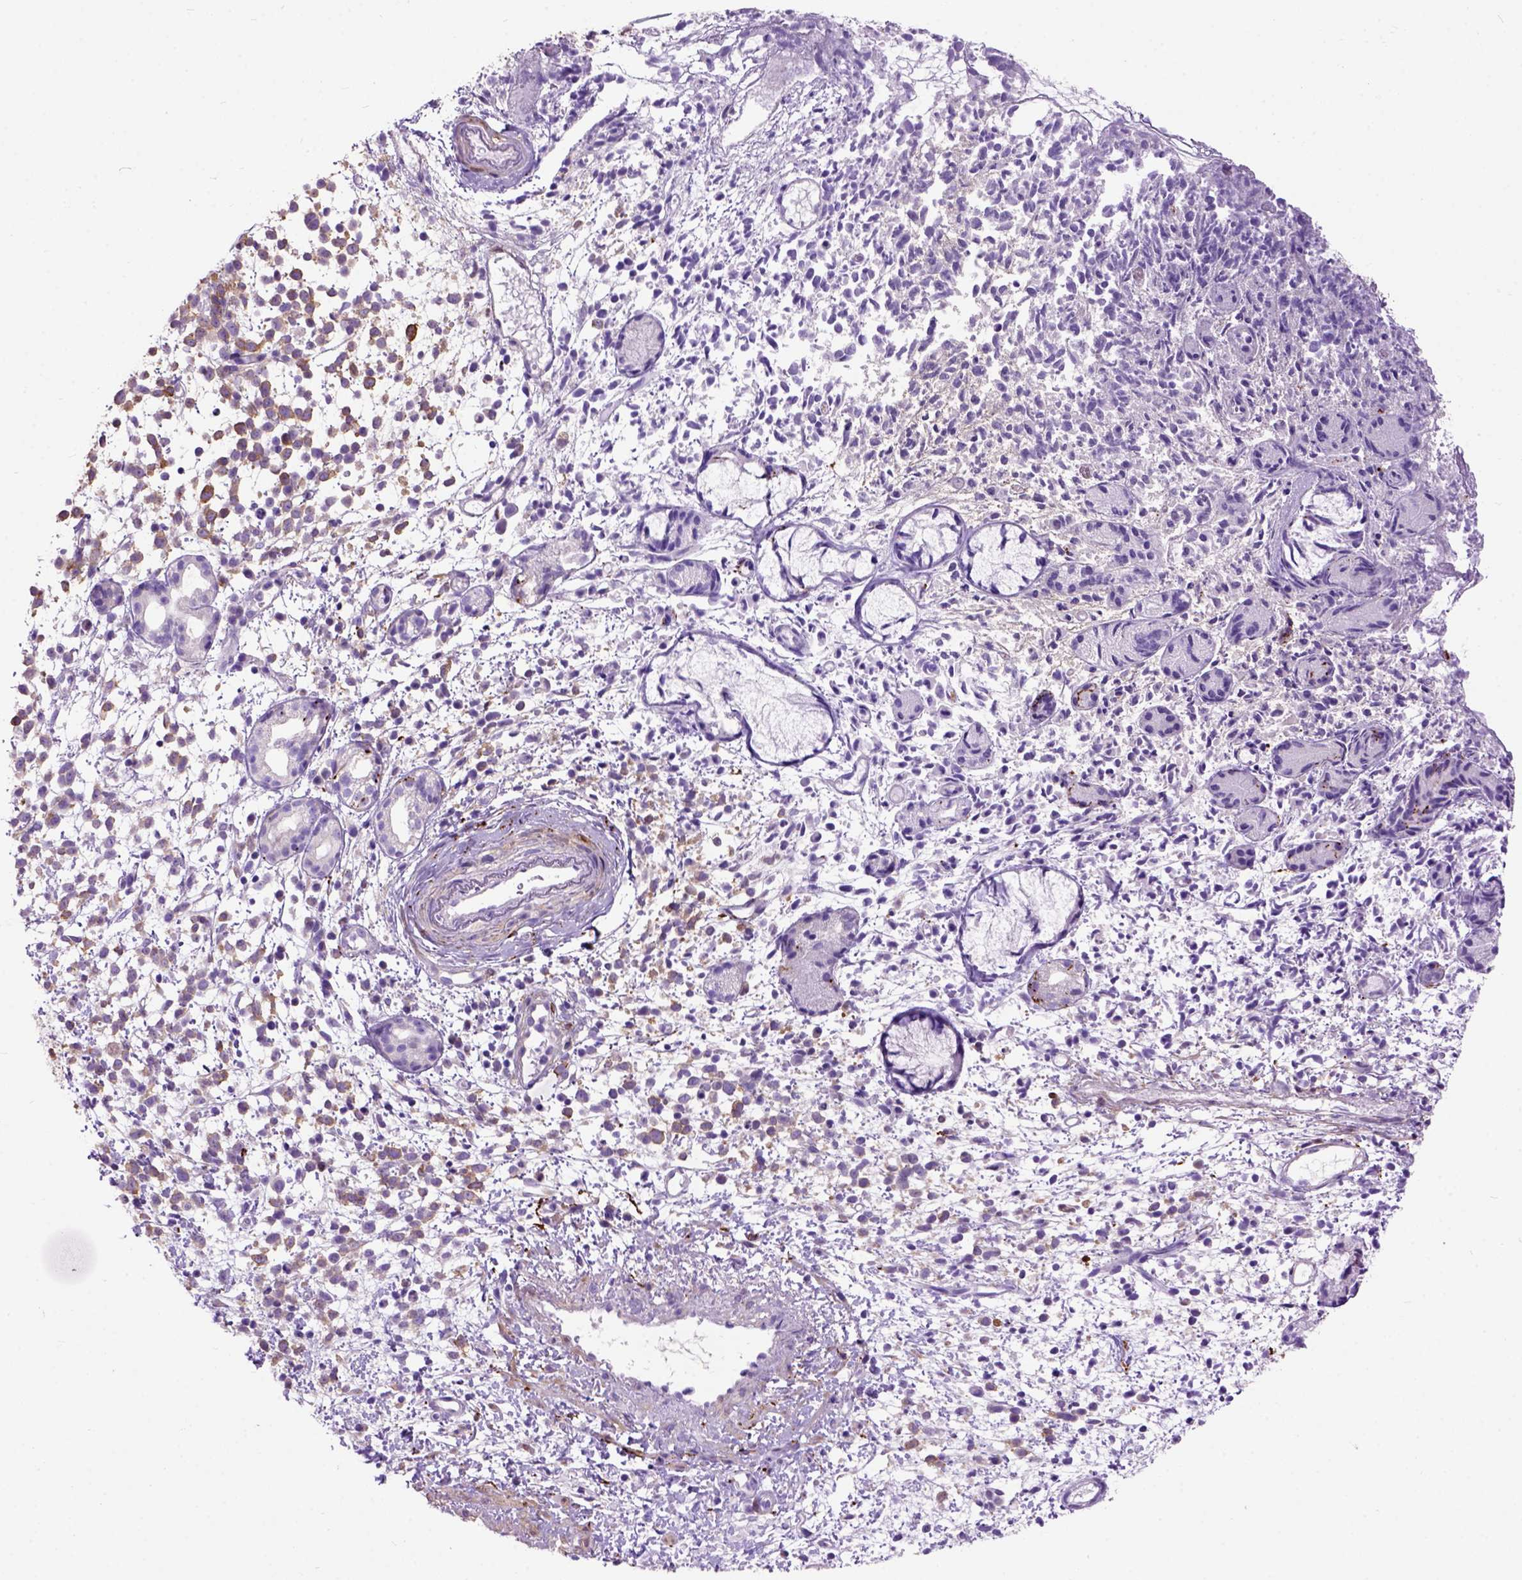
{"staining": {"intensity": "moderate", "quantity": ">75%", "location": "cytoplasmic/membranous"}, "tissue": "melanoma", "cell_type": "Tumor cells", "image_type": "cancer", "snomed": [{"axis": "morphology", "description": "Malignant melanoma, NOS"}, {"axis": "topography", "description": "Skin"}], "caption": "Malignant melanoma tissue exhibits moderate cytoplasmic/membranous expression in about >75% of tumor cells (Stains: DAB (3,3'-diaminobenzidine) in brown, nuclei in blue, Microscopy: brightfield microscopy at high magnification).", "gene": "MAPT", "patient": {"sex": "female", "age": 70}}